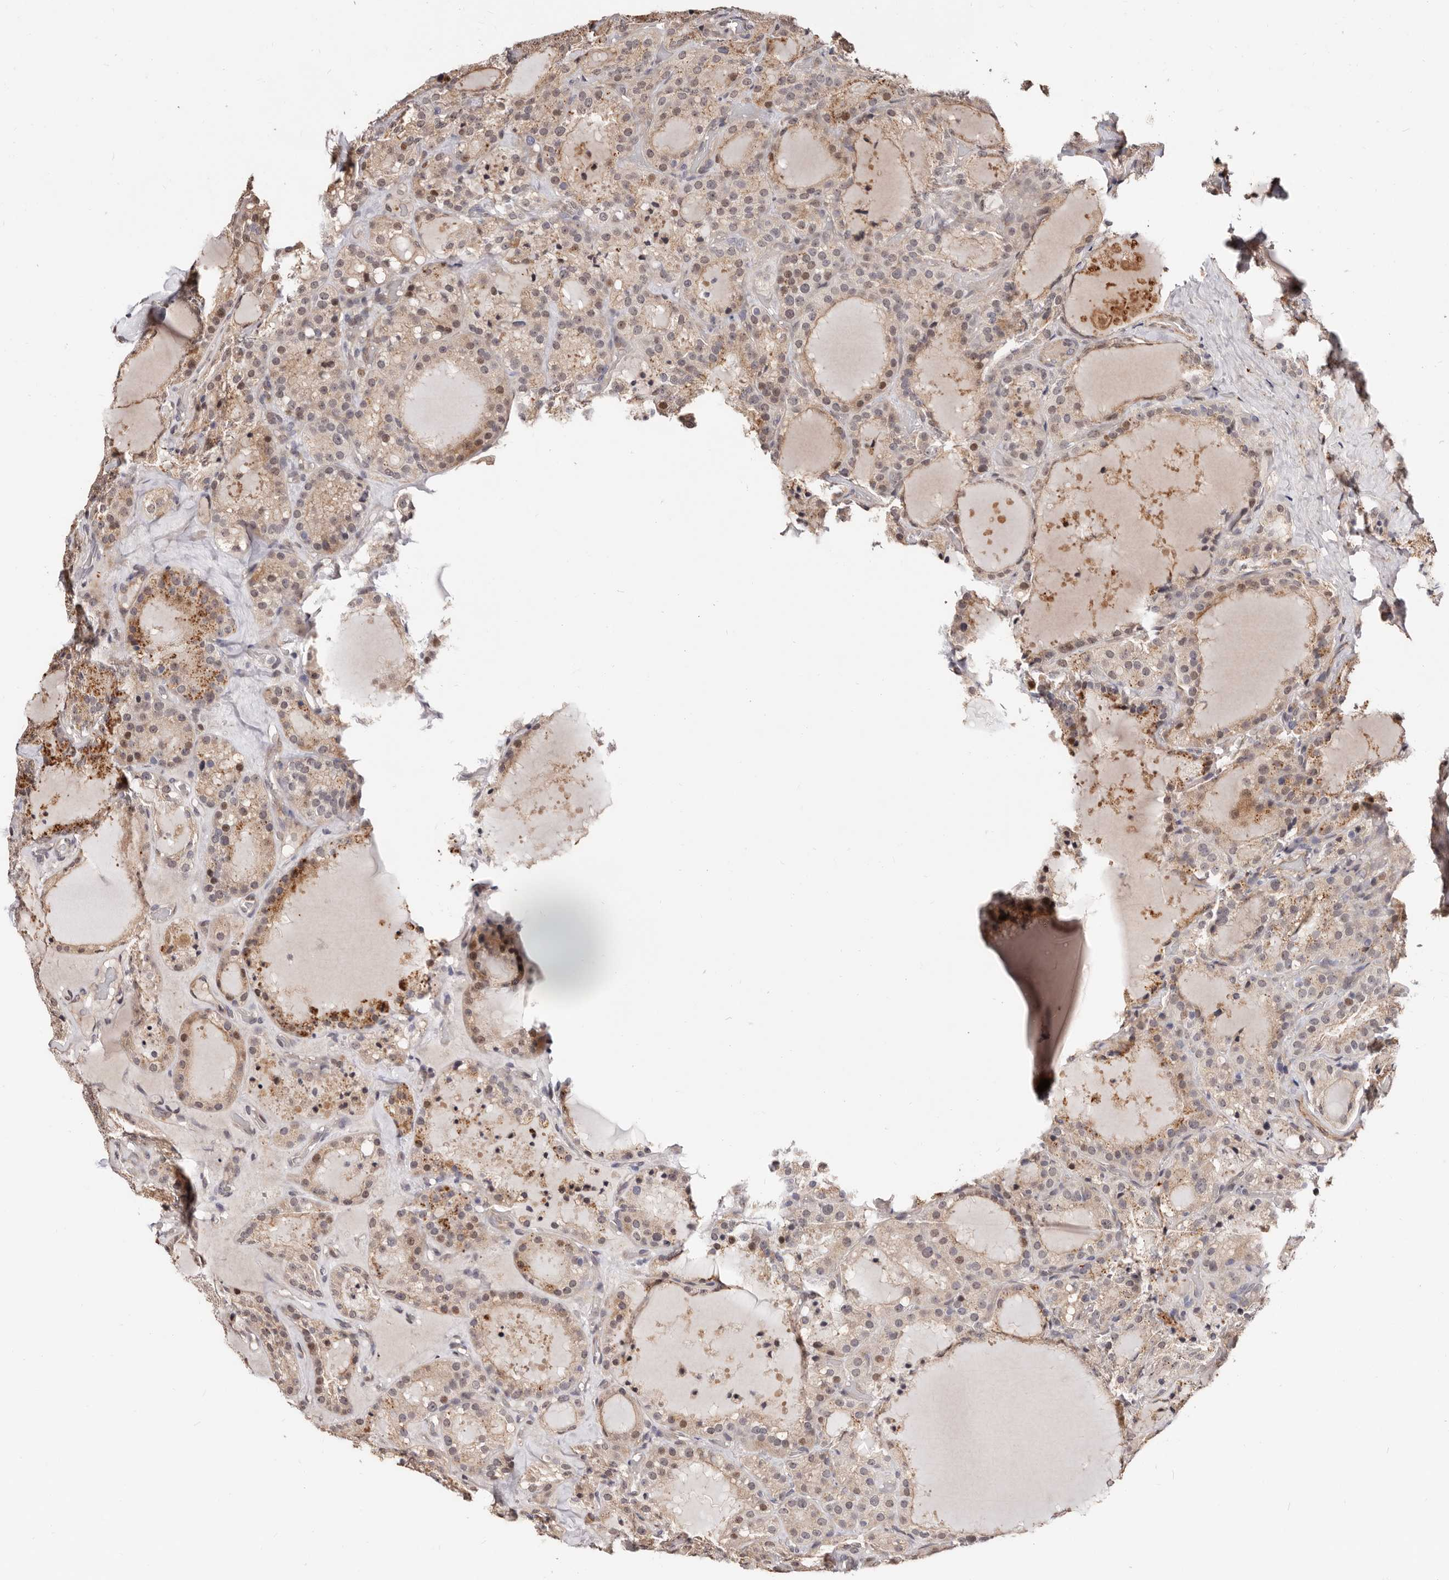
{"staining": {"intensity": "moderate", "quantity": "<25%", "location": "cytoplasmic/membranous"}, "tissue": "thyroid cancer", "cell_type": "Tumor cells", "image_type": "cancer", "snomed": [{"axis": "morphology", "description": "Papillary adenocarcinoma, NOS"}, {"axis": "topography", "description": "Thyroid gland"}], "caption": "Immunohistochemistry (IHC) photomicrograph of human thyroid cancer stained for a protein (brown), which reveals low levels of moderate cytoplasmic/membranous positivity in about <25% of tumor cells.", "gene": "TRIP13", "patient": {"sex": "male", "age": 77}}